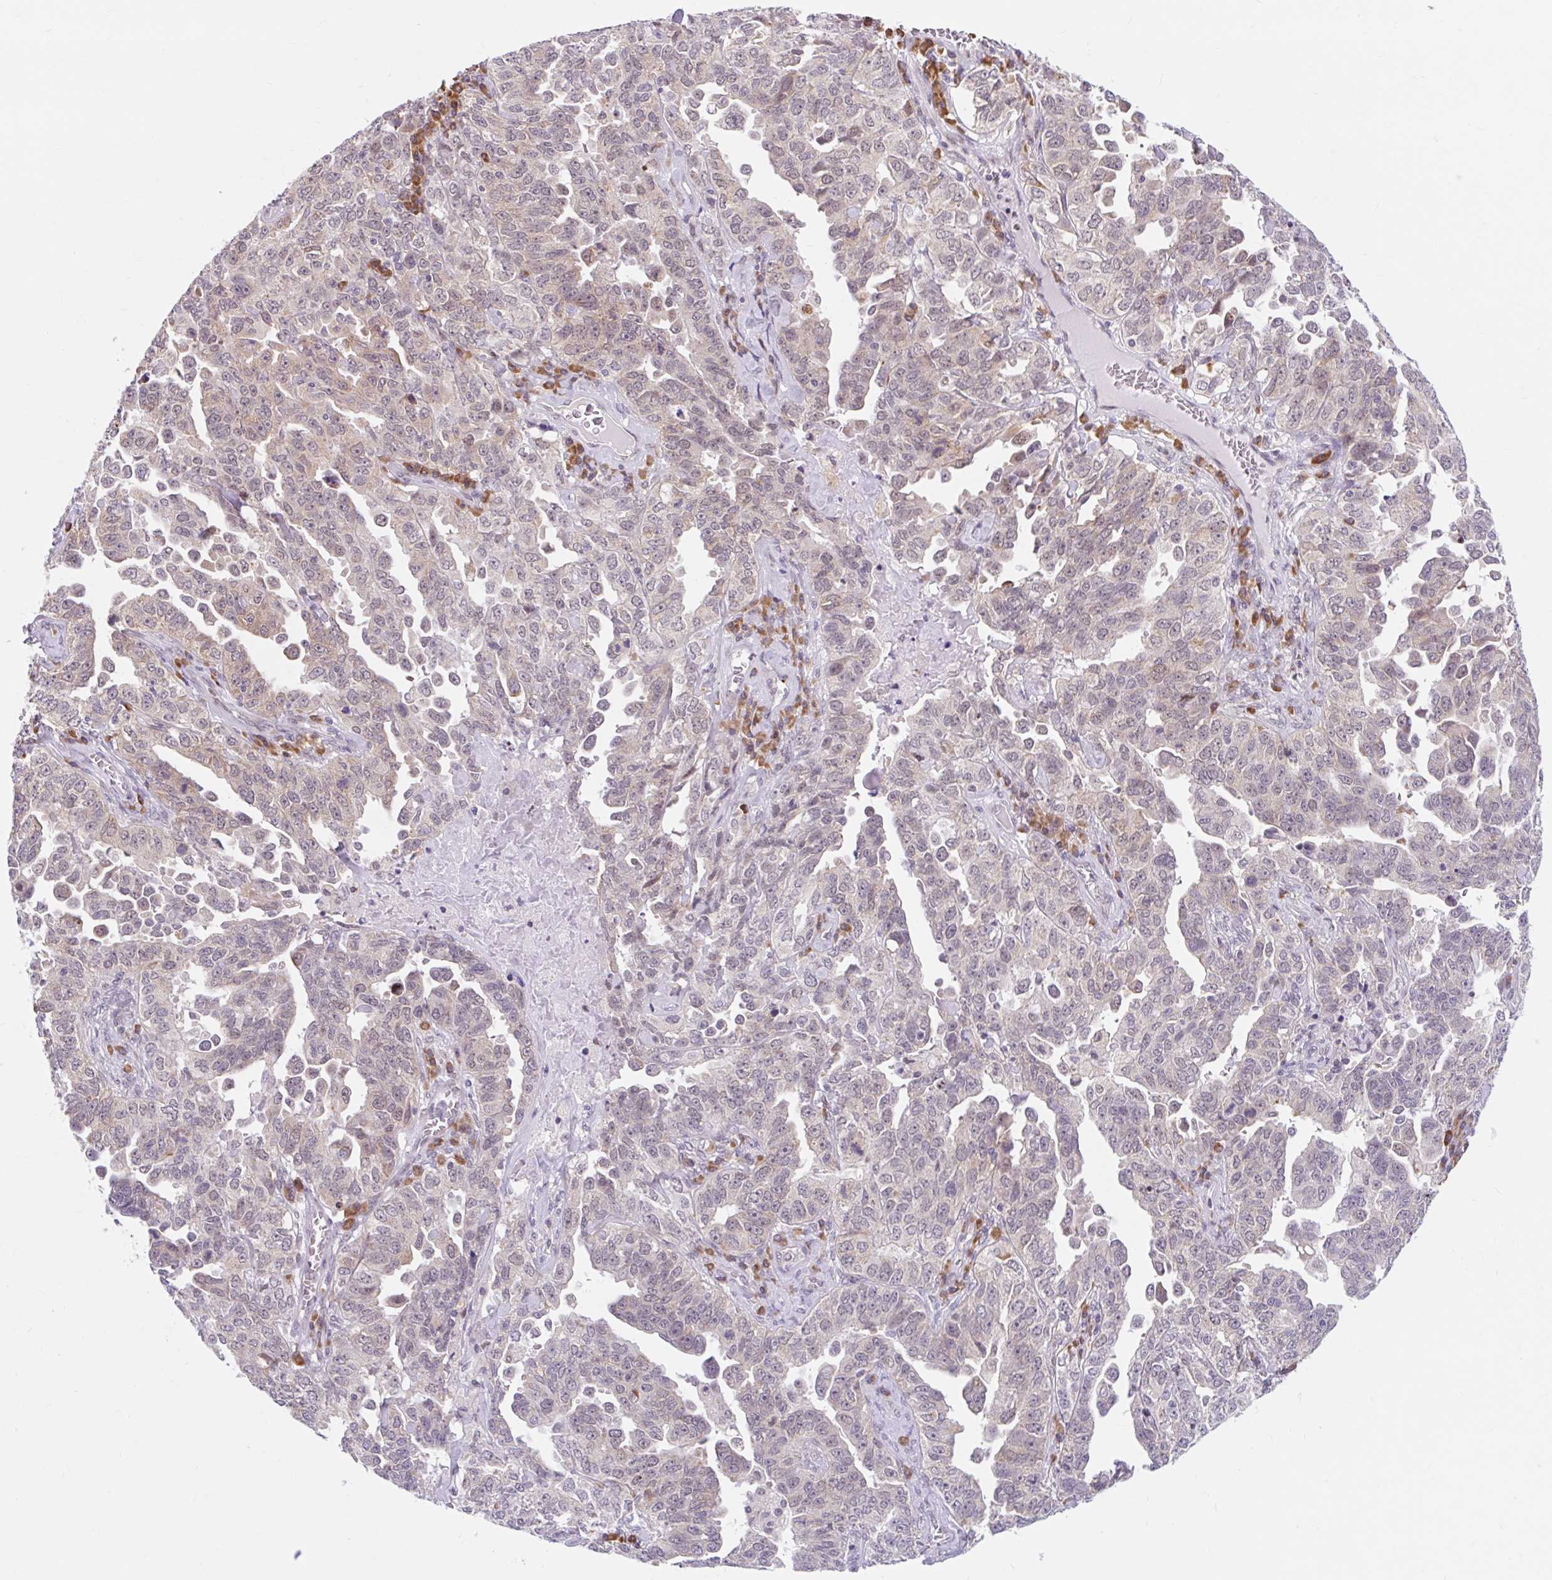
{"staining": {"intensity": "weak", "quantity": "25%-75%", "location": "cytoplasmic/membranous"}, "tissue": "ovarian cancer", "cell_type": "Tumor cells", "image_type": "cancer", "snomed": [{"axis": "morphology", "description": "Carcinoma, endometroid"}, {"axis": "topography", "description": "Ovary"}], "caption": "Tumor cells show low levels of weak cytoplasmic/membranous staining in approximately 25%-75% of cells in ovarian cancer.", "gene": "SRSF10", "patient": {"sex": "female", "age": 62}}